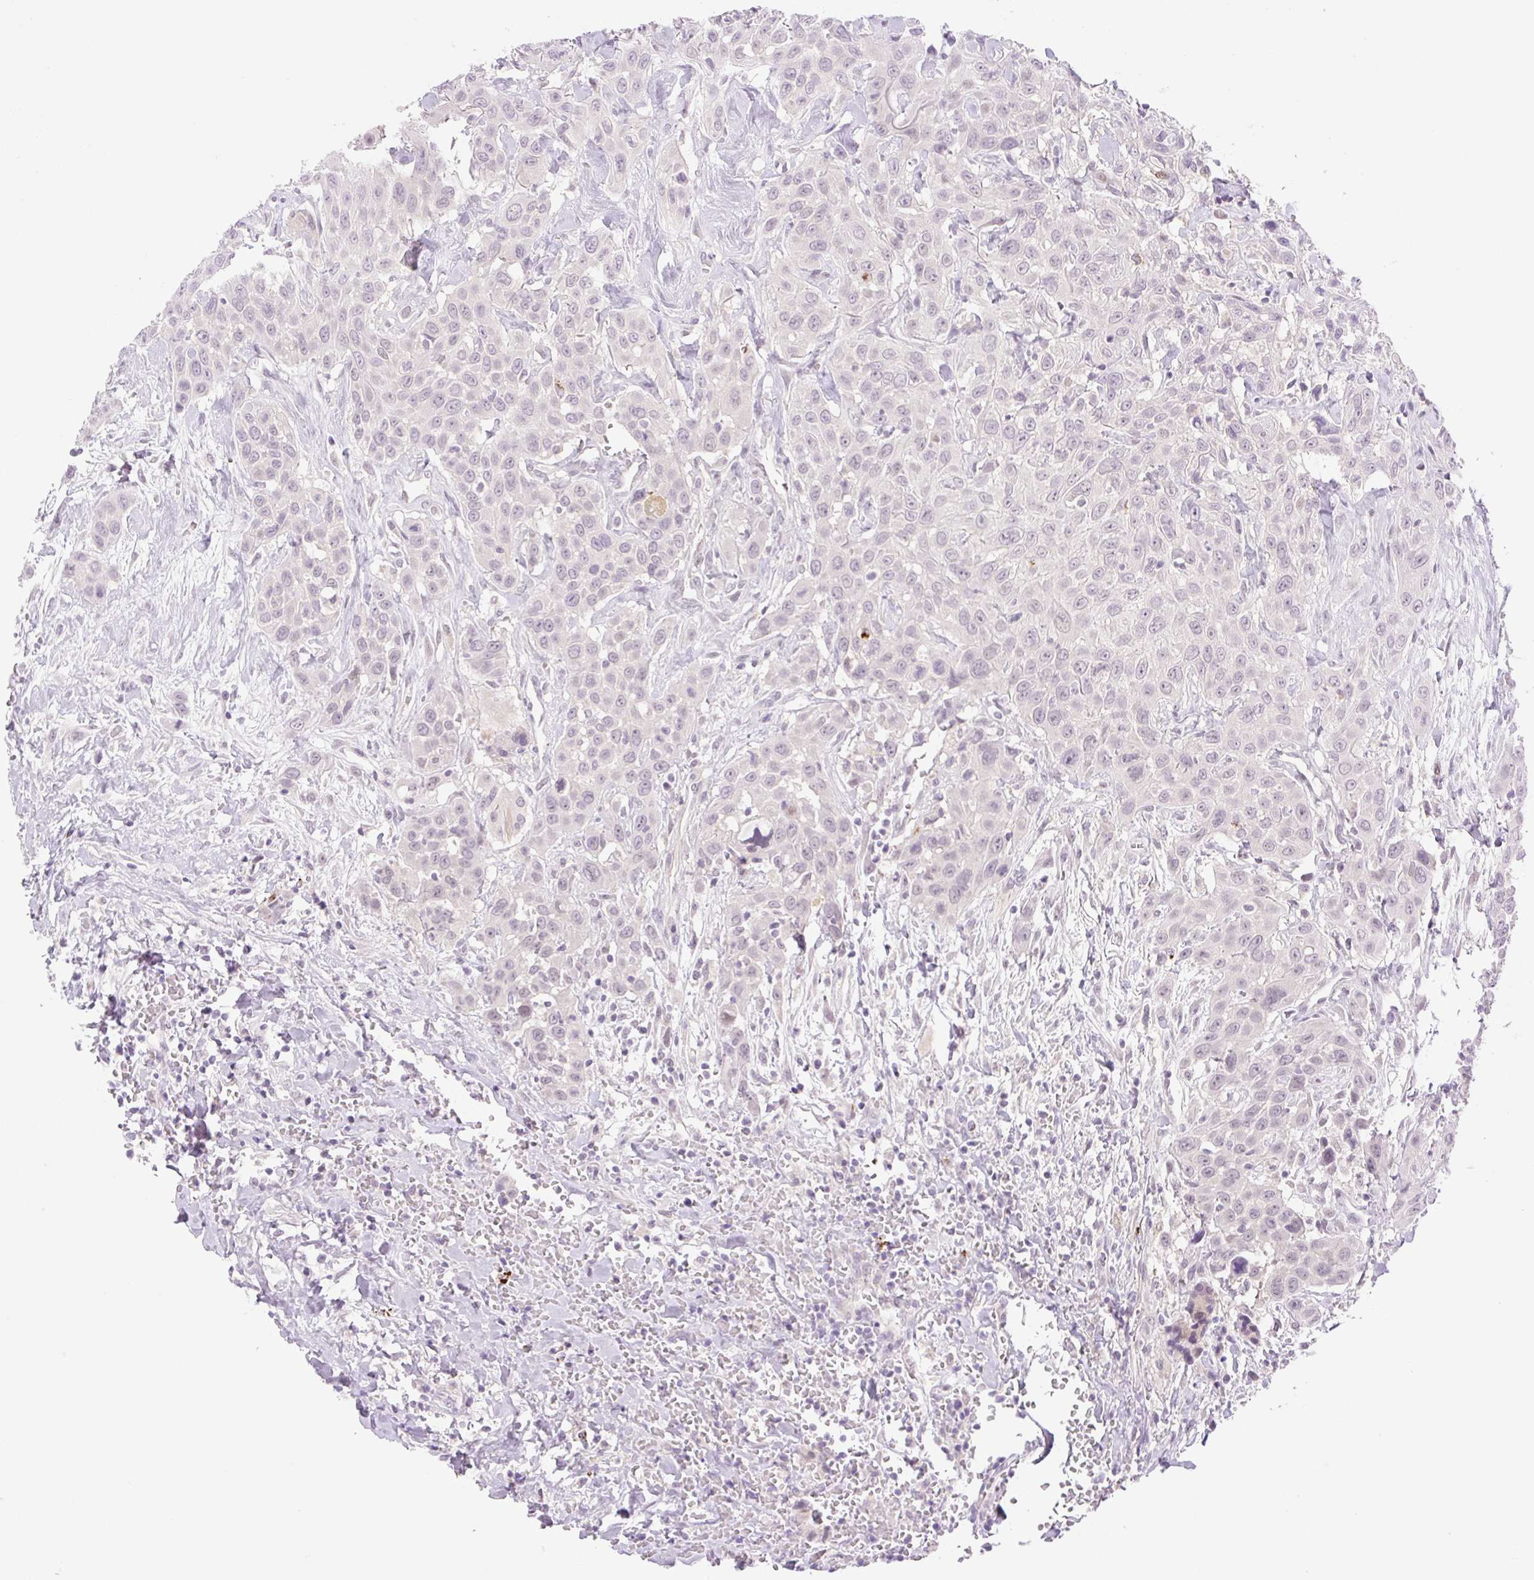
{"staining": {"intensity": "negative", "quantity": "none", "location": "none"}, "tissue": "head and neck cancer", "cell_type": "Tumor cells", "image_type": "cancer", "snomed": [{"axis": "morphology", "description": "Squamous cell carcinoma, NOS"}, {"axis": "topography", "description": "Head-Neck"}], "caption": "Tumor cells are negative for protein expression in human head and neck cancer.", "gene": "SPRYD4", "patient": {"sex": "male", "age": 81}}